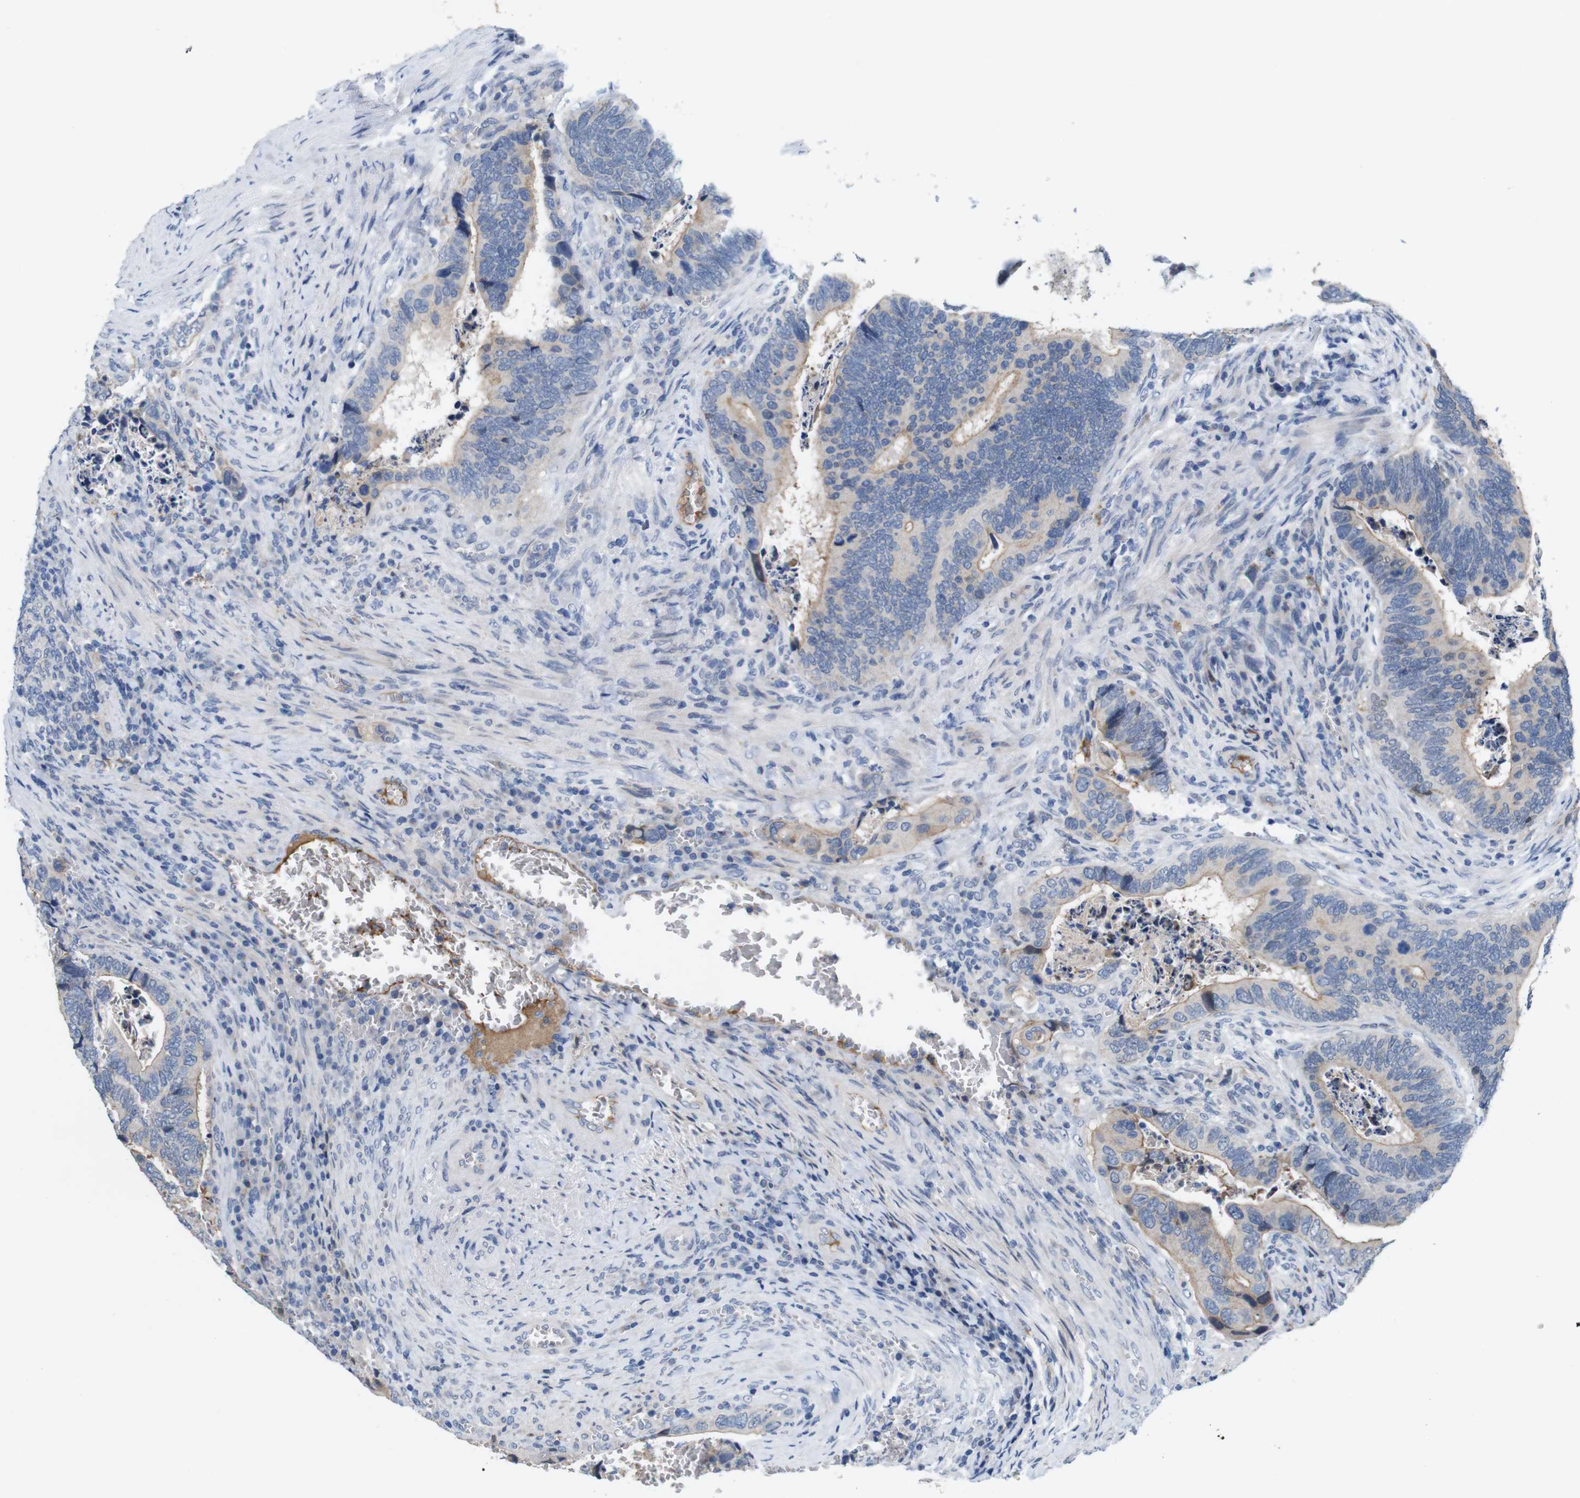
{"staining": {"intensity": "weak", "quantity": ">75%", "location": "cytoplasmic/membranous"}, "tissue": "colorectal cancer", "cell_type": "Tumor cells", "image_type": "cancer", "snomed": [{"axis": "morphology", "description": "Adenocarcinoma, NOS"}, {"axis": "topography", "description": "Colon"}], "caption": "The photomicrograph shows staining of colorectal cancer (adenocarcinoma), revealing weak cytoplasmic/membranous protein expression (brown color) within tumor cells.", "gene": "C1RL", "patient": {"sex": "male", "age": 72}}